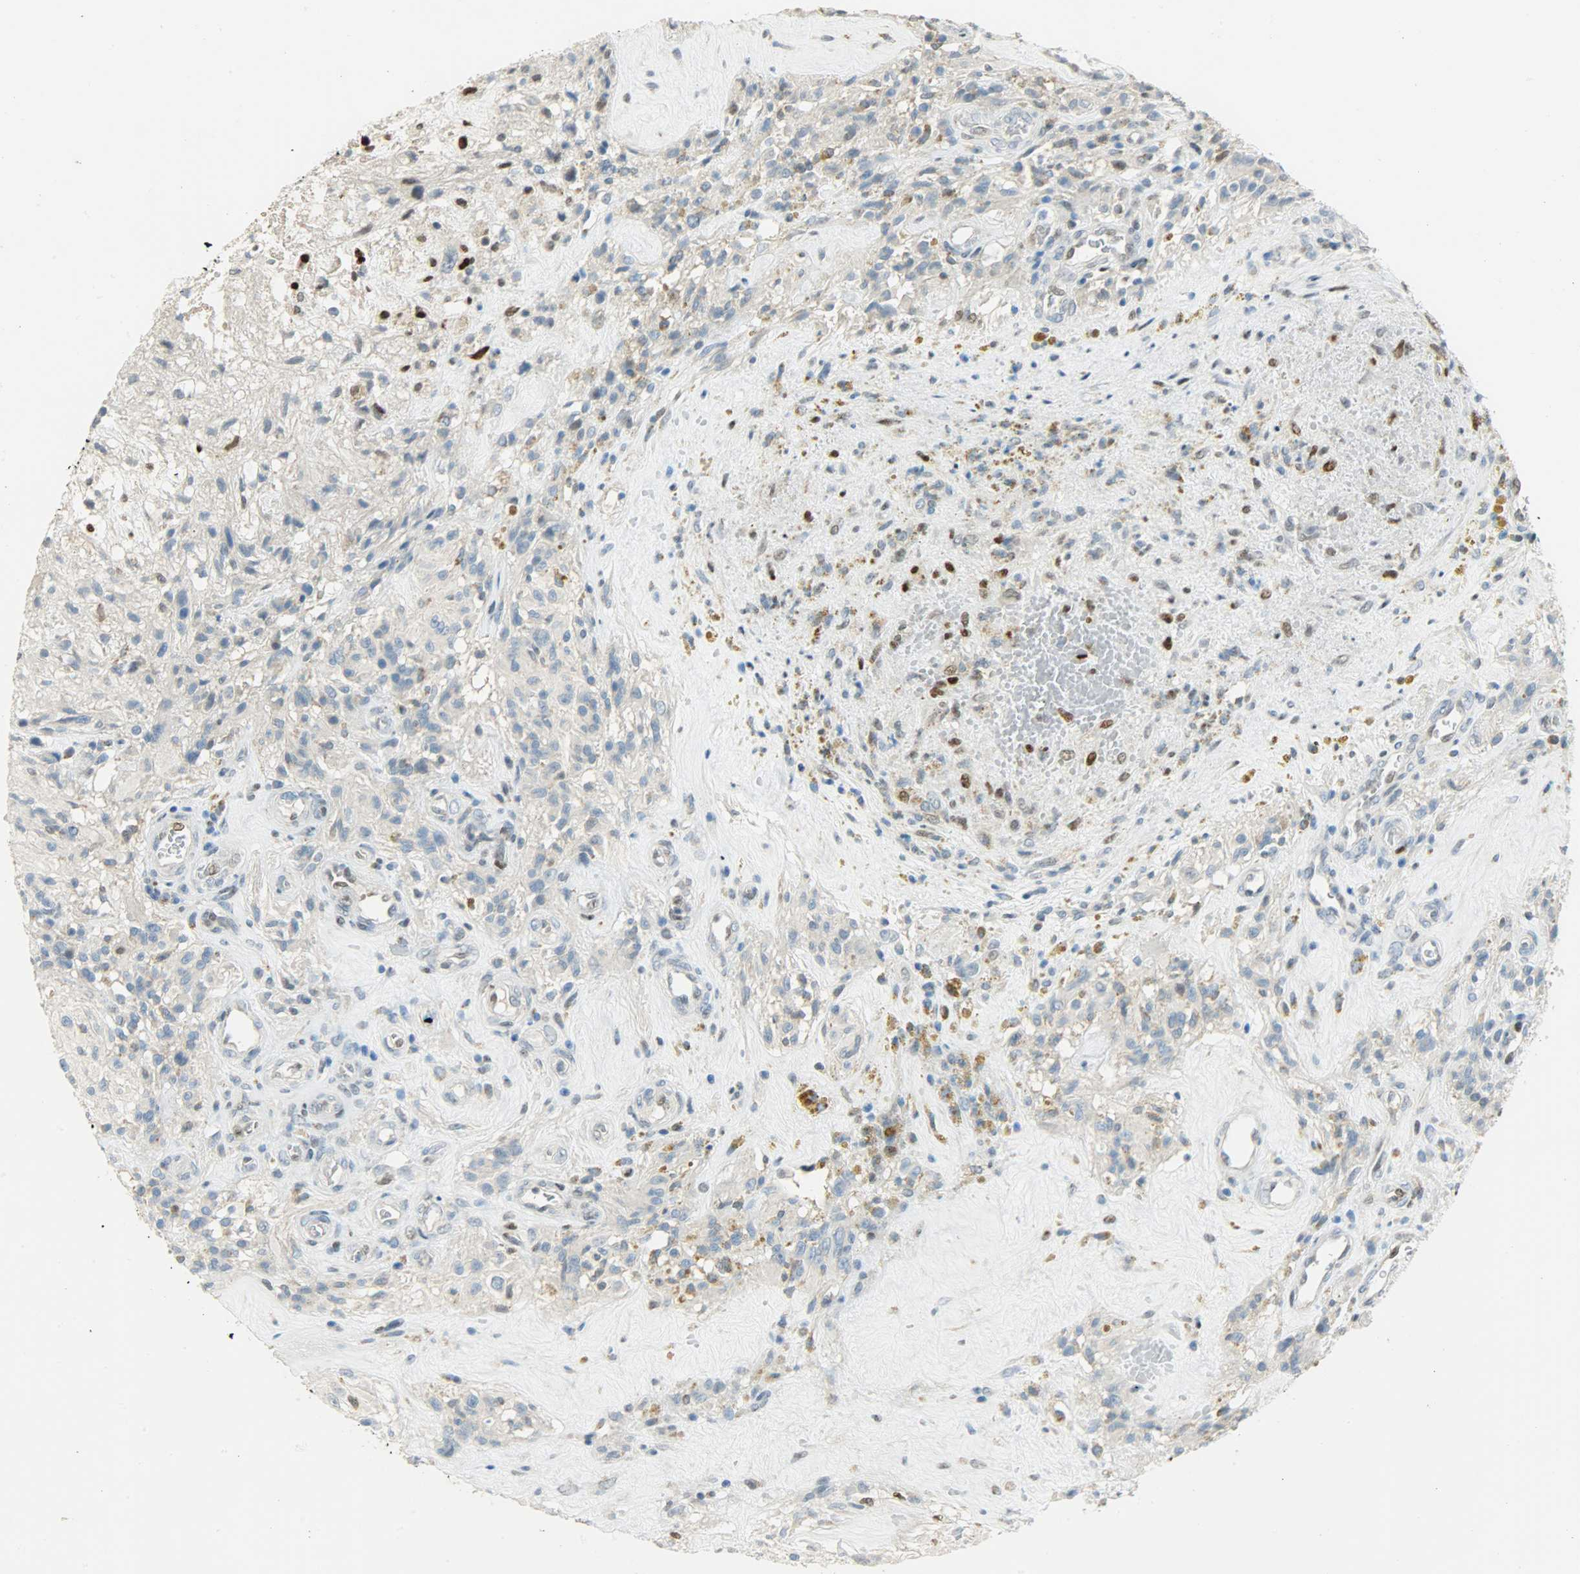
{"staining": {"intensity": "weak", "quantity": "<25%", "location": "nuclear"}, "tissue": "glioma", "cell_type": "Tumor cells", "image_type": "cancer", "snomed": [{"axis": "morphology", "description": "Normal tissue, NOS"}, {"axis": "morphology", "description": "Glioma, malignant, High grade"}, {"axis": "topography", "description": "Cerebral cortex"}], "caption": "Glioma was stained to show a protein in brown. There is no significant expression in tumor cells.", "gene": "JUNB", "patient": {"sex": "male", "age": 56}}